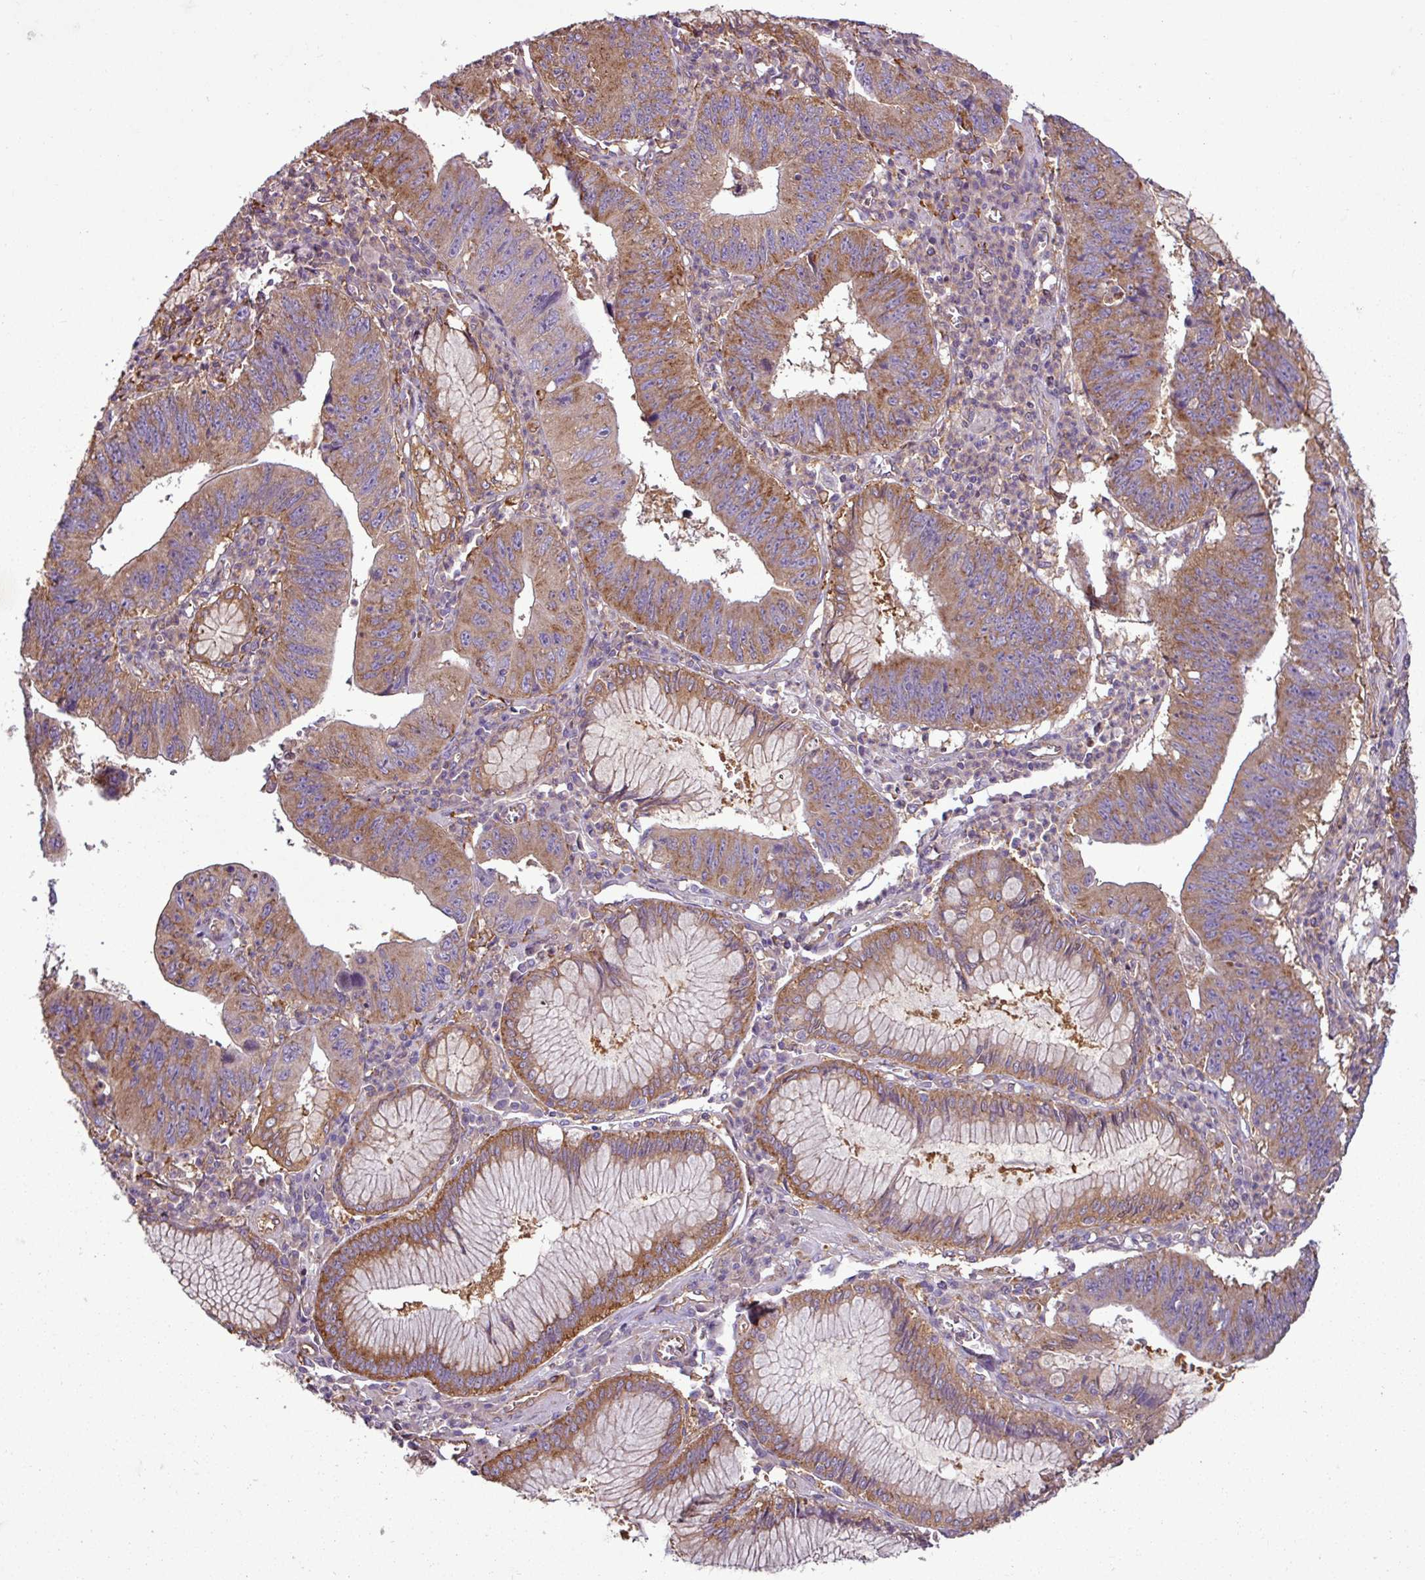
{"staining": {"intensity": "moderate", "quantity": ">75%", "location": "cytoplasmic/membranous"}, "tissue": "stomach cancer", "cell_type": "Tumor cells", "image_type": "cancer", "snomed": [{"axis": "morphology", "description": "Adenocarcinoma, NOS"}, {"axis": "topography", "description": "Stomach"}], "caption": "Stomach cancer (adenocarcinoma) tissue reveals moderate cytoplasmic/membranous positivity in about >75% of tumor cells, visualized by immunohistochemistry. Immunohistochemistry (ihc) stains the protein in brown and the nuclei are stained blue.", "gene": "PACSIN2", "patient": {"sex": "male", "age": 59}}